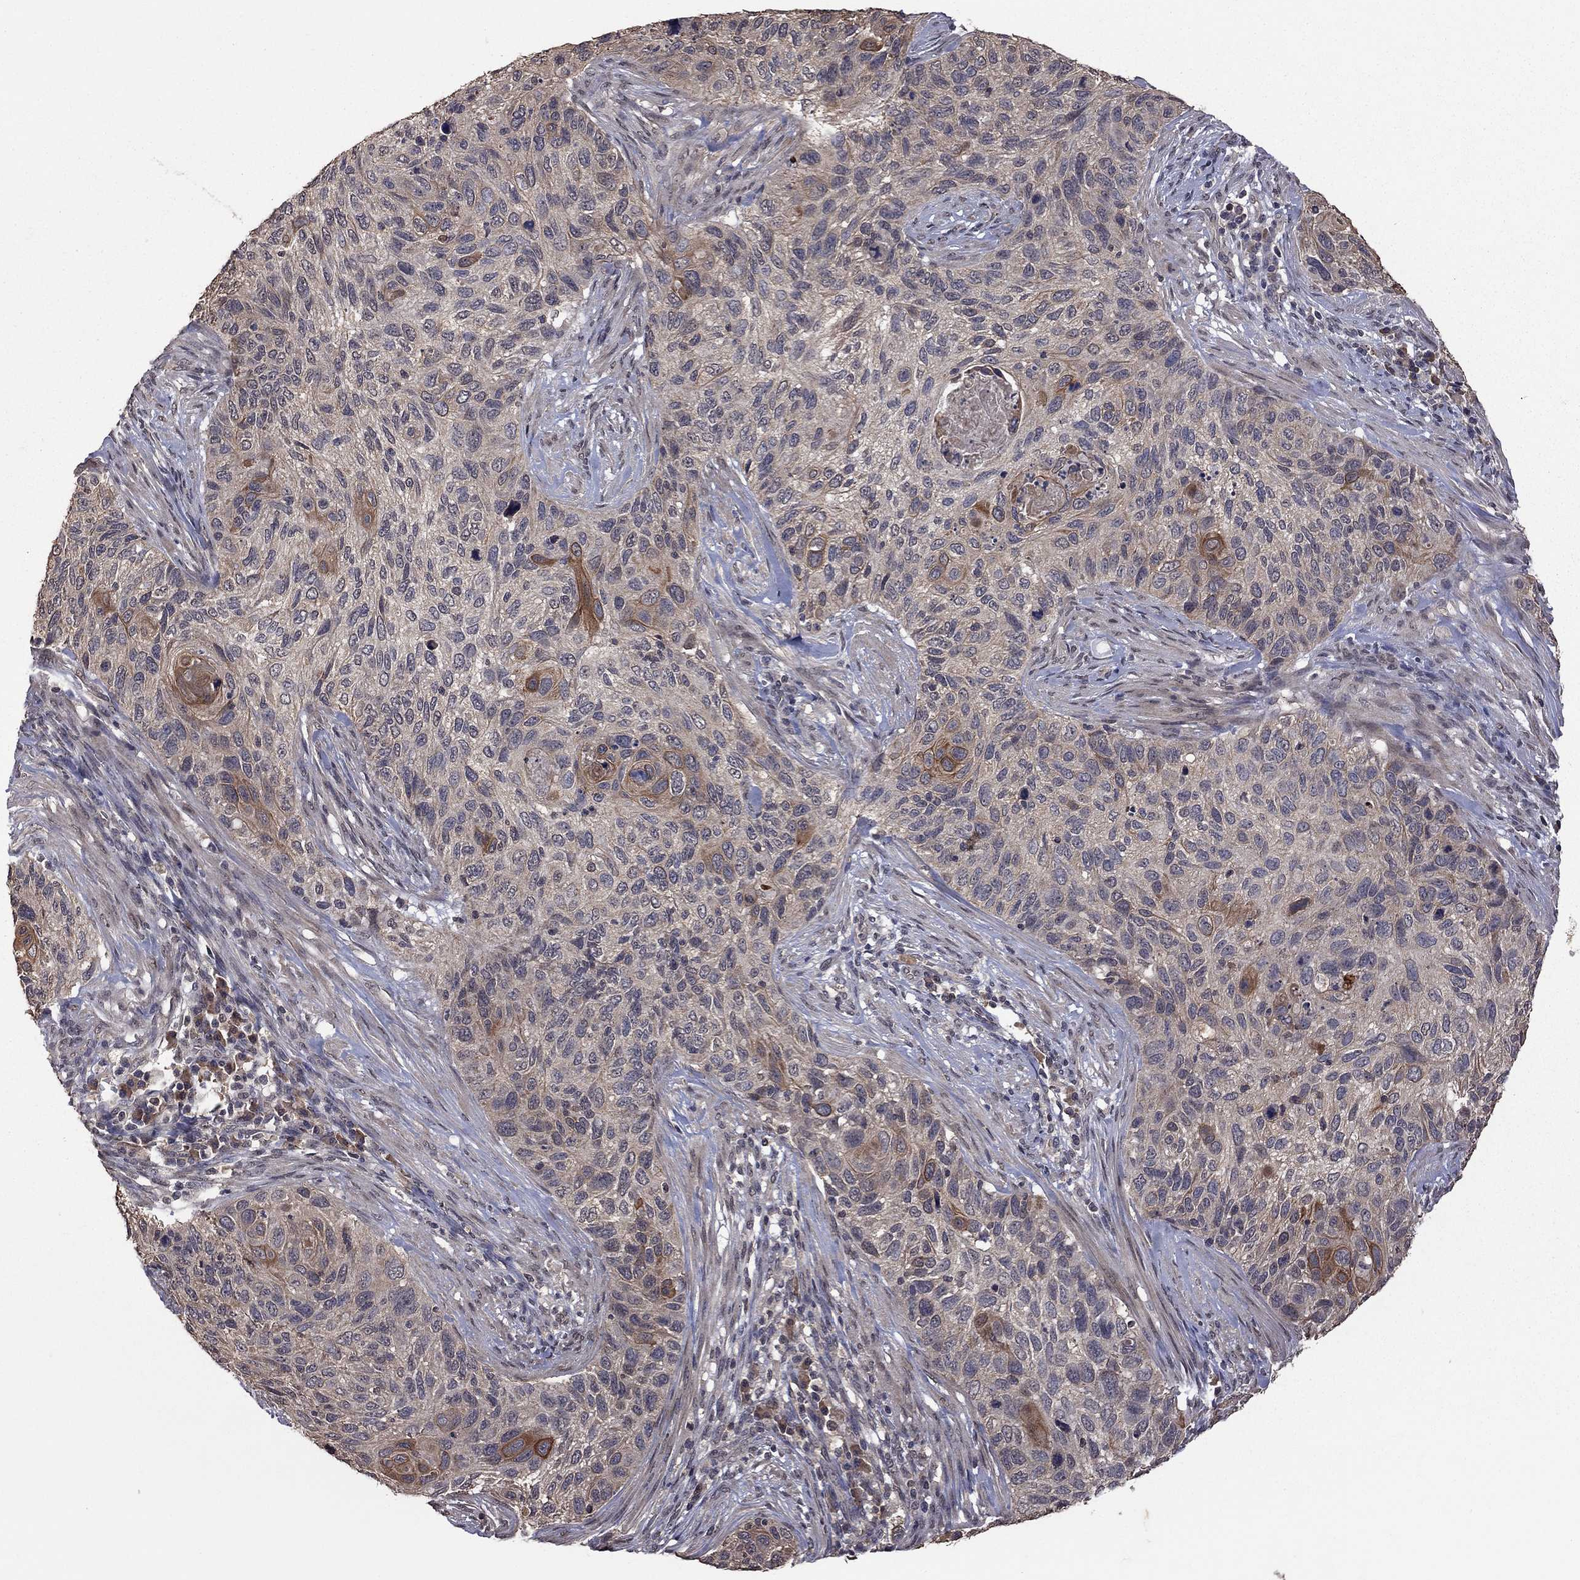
{"staining": {"intensity": "strong", "quantity": "<25%", "location": "cytoplasmic/membranous"}, "tissue": "cervical cancer", "cell_type": "Tumor cells", "image_type": "cancer", "snomed": [{"axis": "morphology", "description": "Squamous cell carcinoma, NOS"}, {"axis": "topography", "description": "Cervix"}], "caption": "The immunohistochemical stain shows strong cytoplasmic/membranous expression in tumor cells of squamous cell carcinoma (cervical) tissue.", "gene": "TSNARE1", "patient": {"sex": "female", "age": 70}}